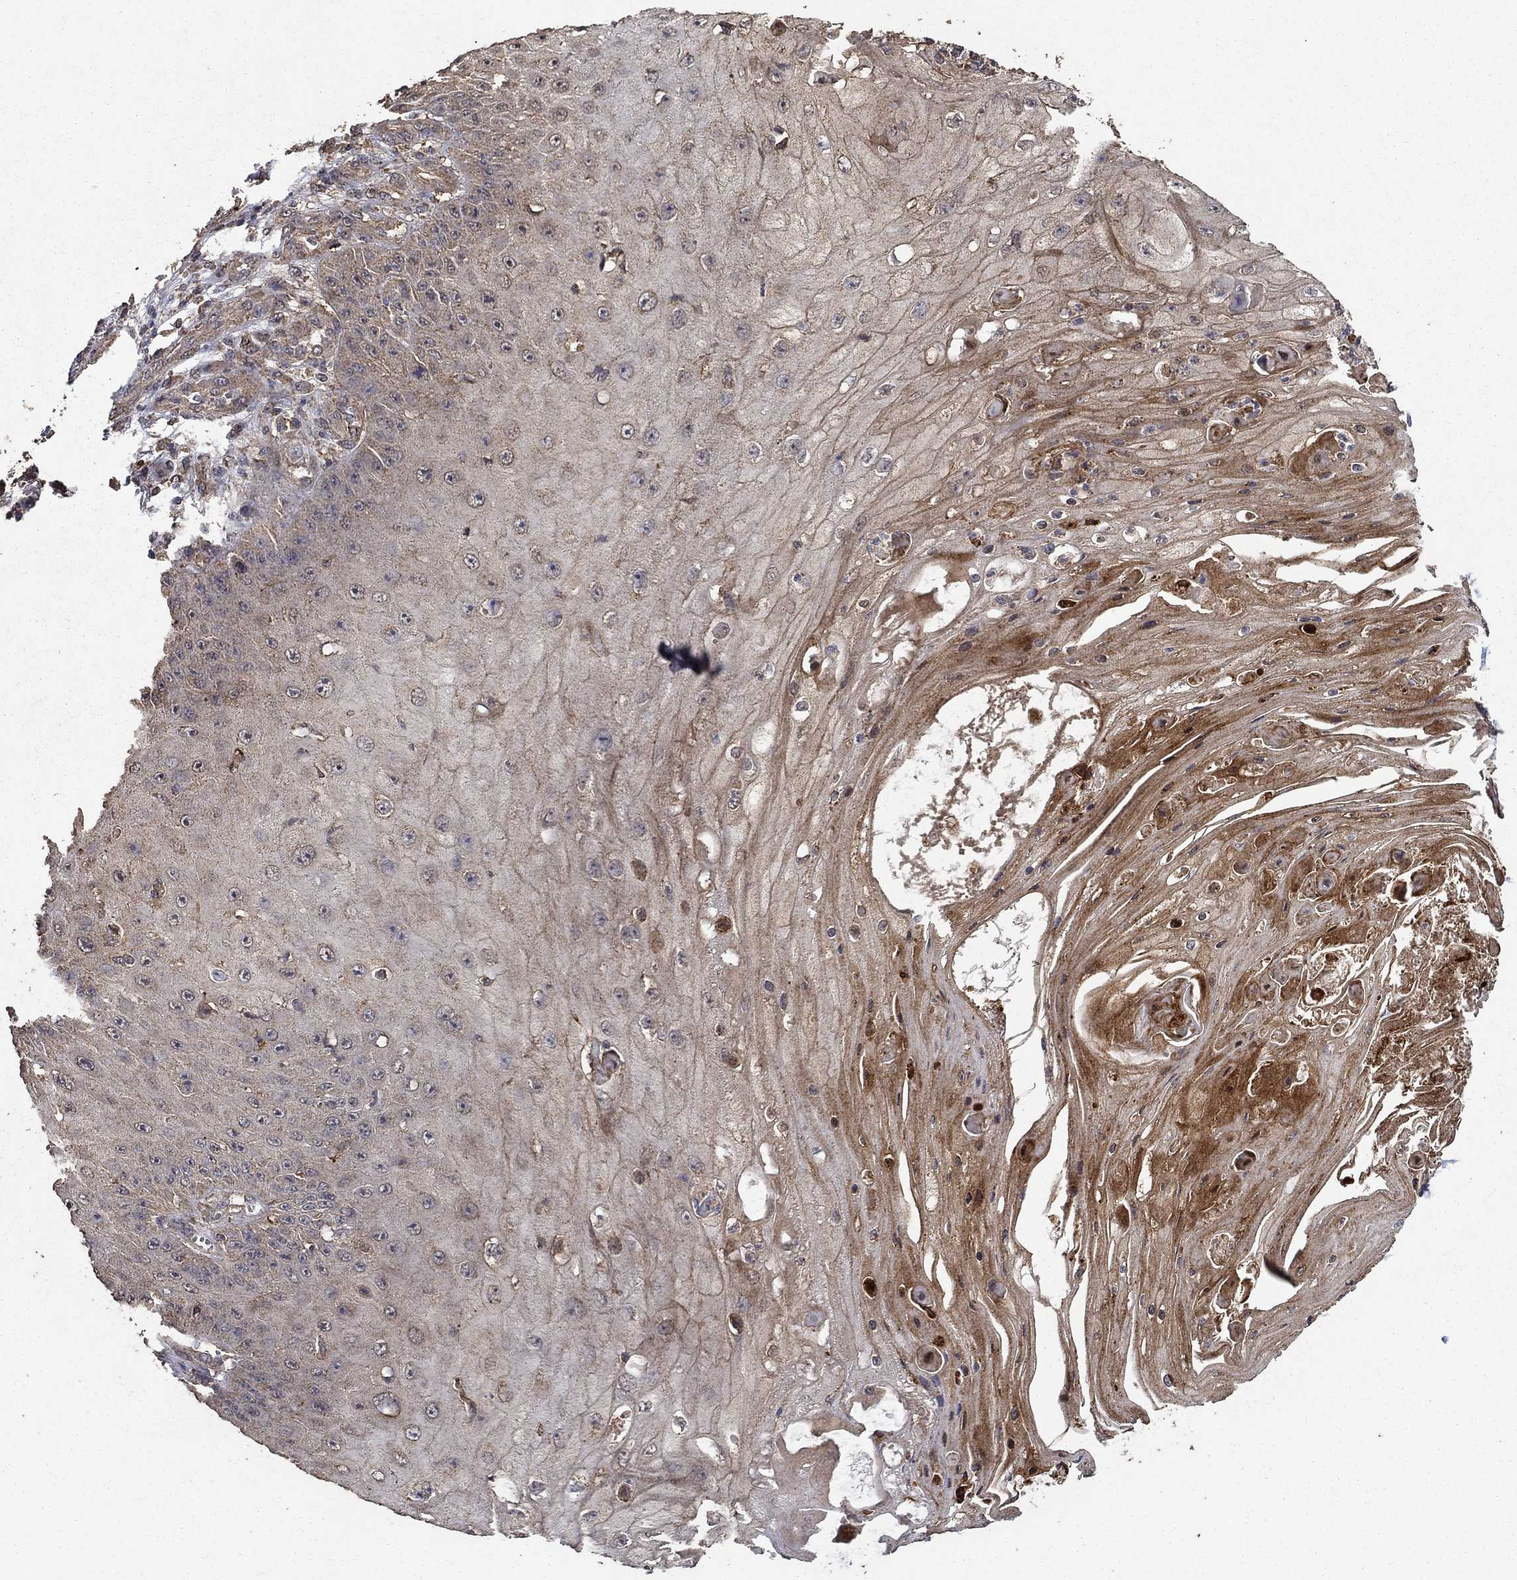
{"staining": {"intensity": "strong", "quantity": "<25%", "location": "cytoplasmic/membranous"}, "tissue": "skin cancer", "cell_type": "Tumor cells", "image_type": "cancer", "snomed": [{"axis": "morphology", "description": "Squamous cell carcinoma, NOS"}, {"axis": "topography", "description": "Skin"}], "caption": "Human skin cancer stained with a protein marker shows strong staining in tumor cells.", "gene": "IFRD1", "patient": {"sex": "male", "age": 70}}